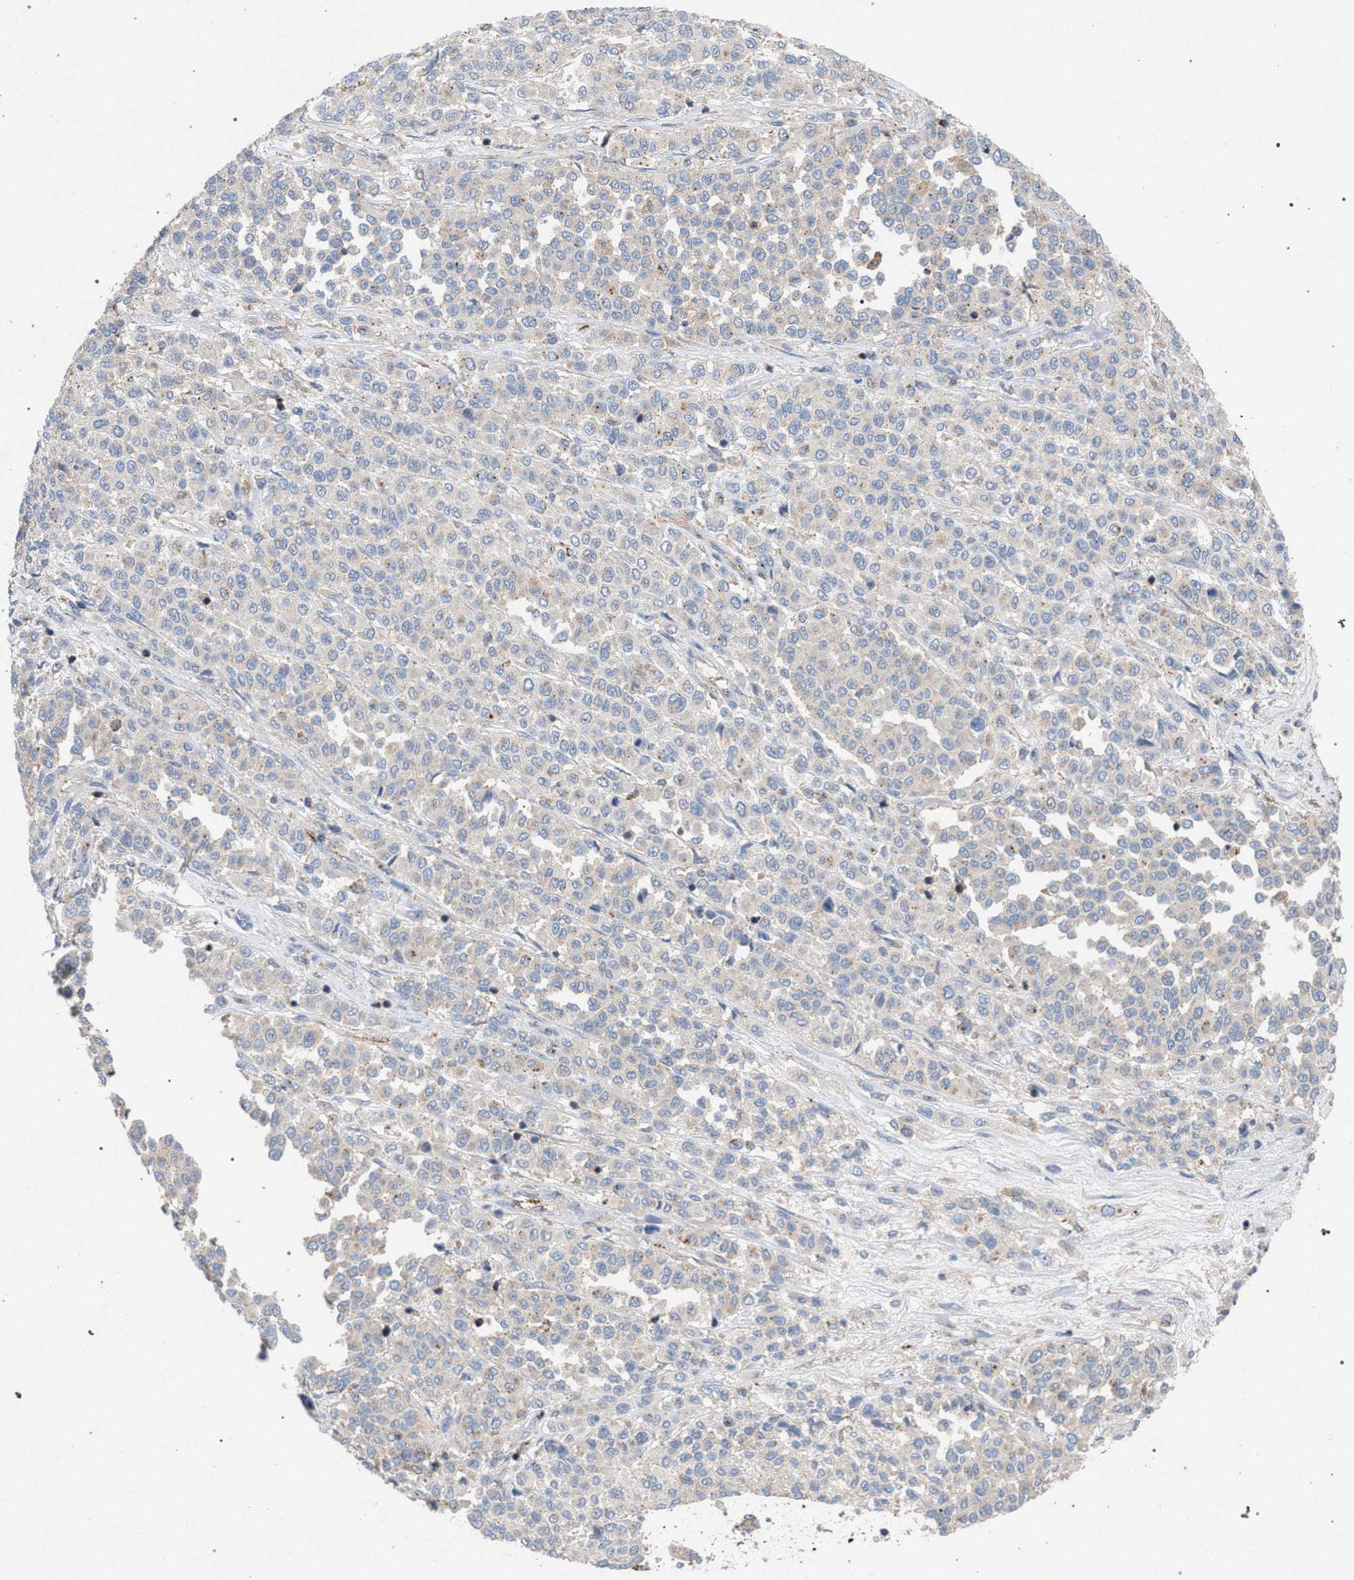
{"staining": {"intensity": "negative", "quantity": "none", "location": "none"}, "tissue": "melanoma", "cell_type": "Tumor cells", "image_type": "cancer", "snomed": [{"axis": "morphology", "description": "Malignant melanoma, Metastatic site"}, {"axis": "topography", "description": "Pancreas"}], "caption": "The histopathology image exhibits no staining of tumor cells in malignant melanoma (metastatic site).", "gene": "VPS13A", "patient": {"sex": "female", "age": 30}}